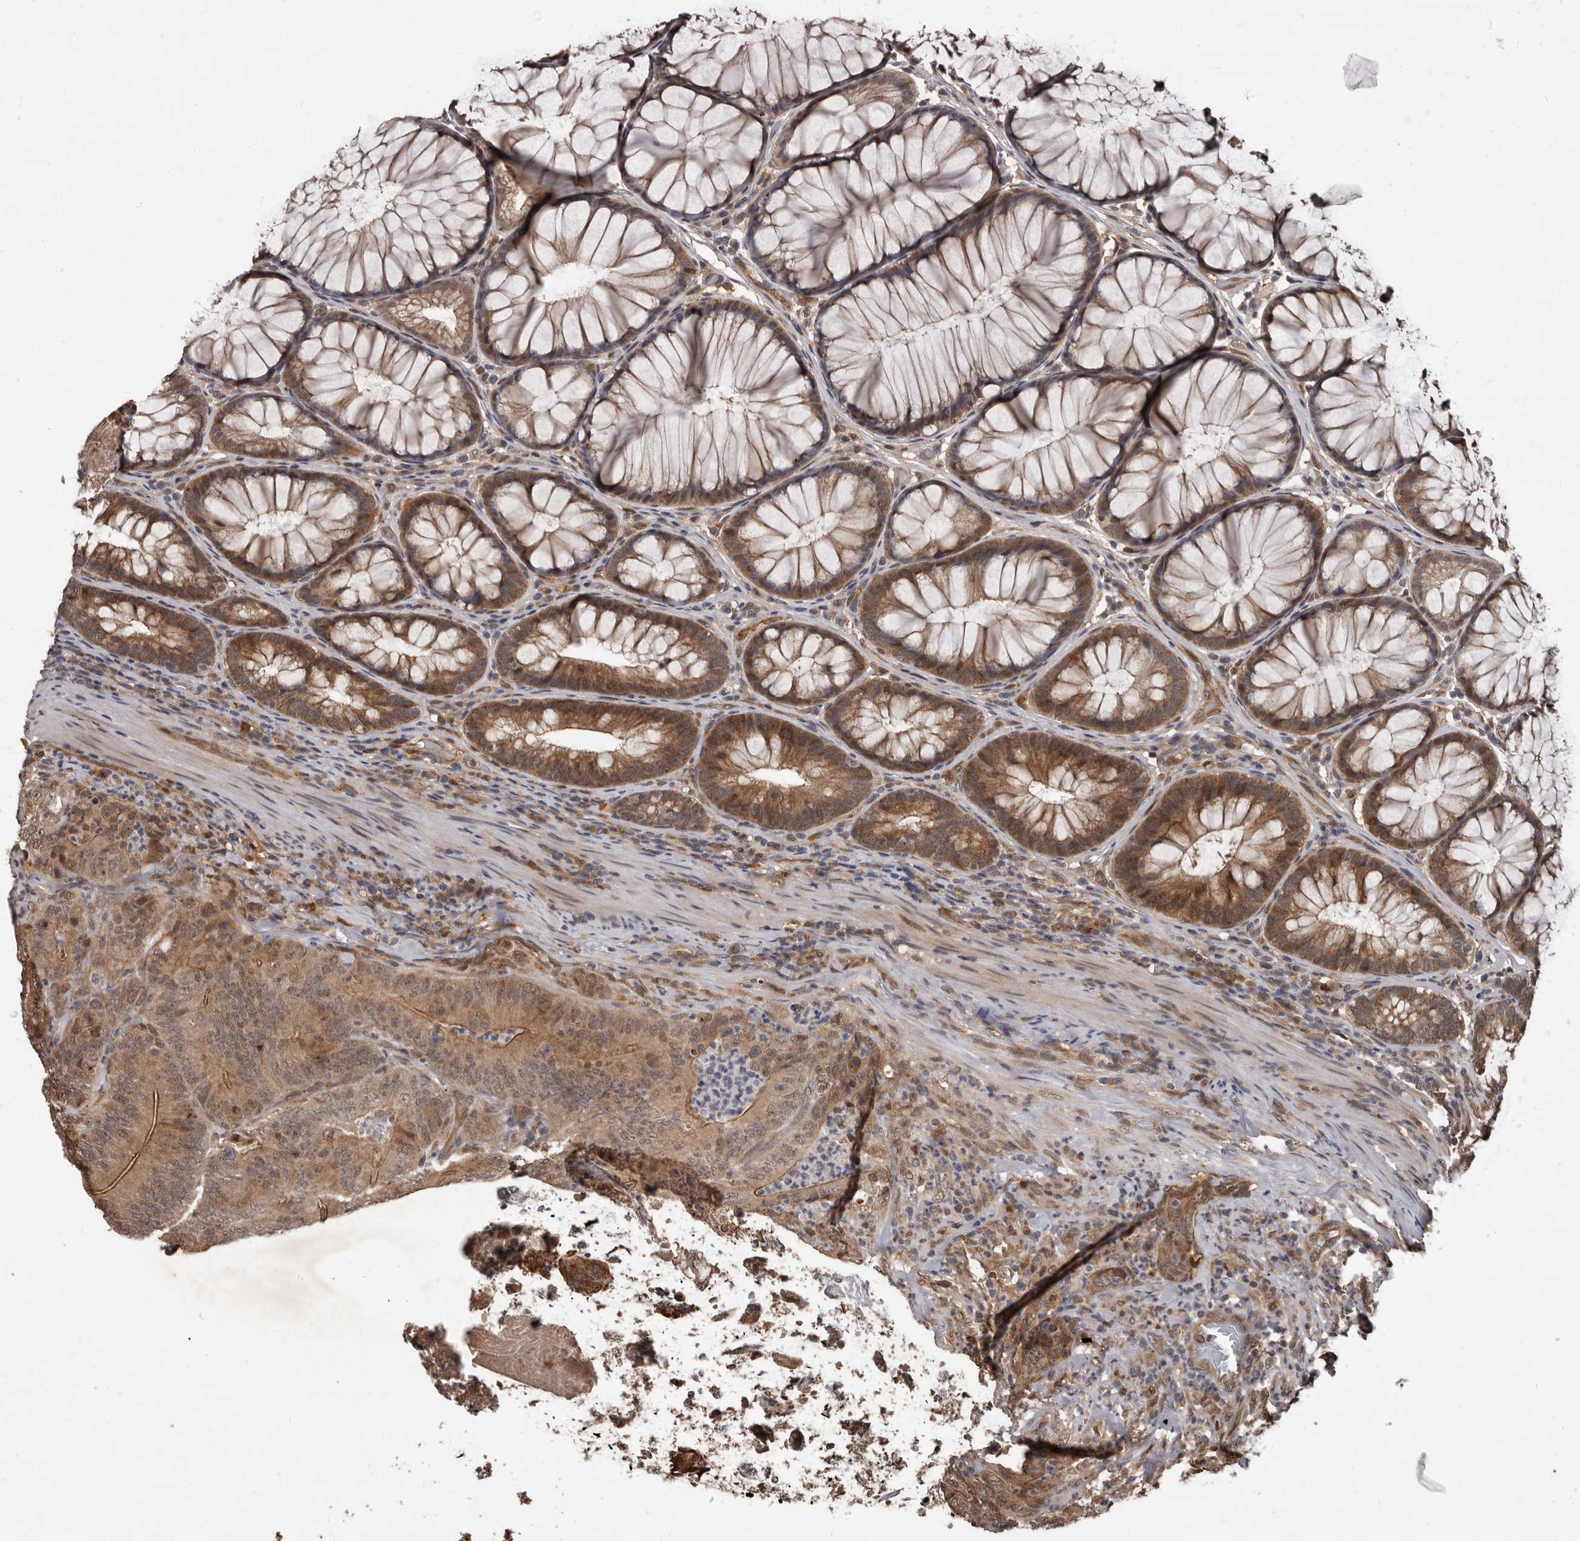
{"staining": {"intensity": "moderate", "quantity": ">75%", "location": "cytoplasmic/membranous"}, "tissue": "colorectal cancer", "cell_type": "Tumor cells", "image_type": "cancer", "snomed": [{"axis": "morphology", "description": "Normal tissue, NOS"}, {"axis": "topography", "description": "Colon"}], "caption": "Immunohistochemical staining of colorectal cancer shows moderate cytoplasmic/membranous protein expression in approximately >75% of tumor cells.", "gene": "AHR", "patient": {"sex": "female", "age": 82}}